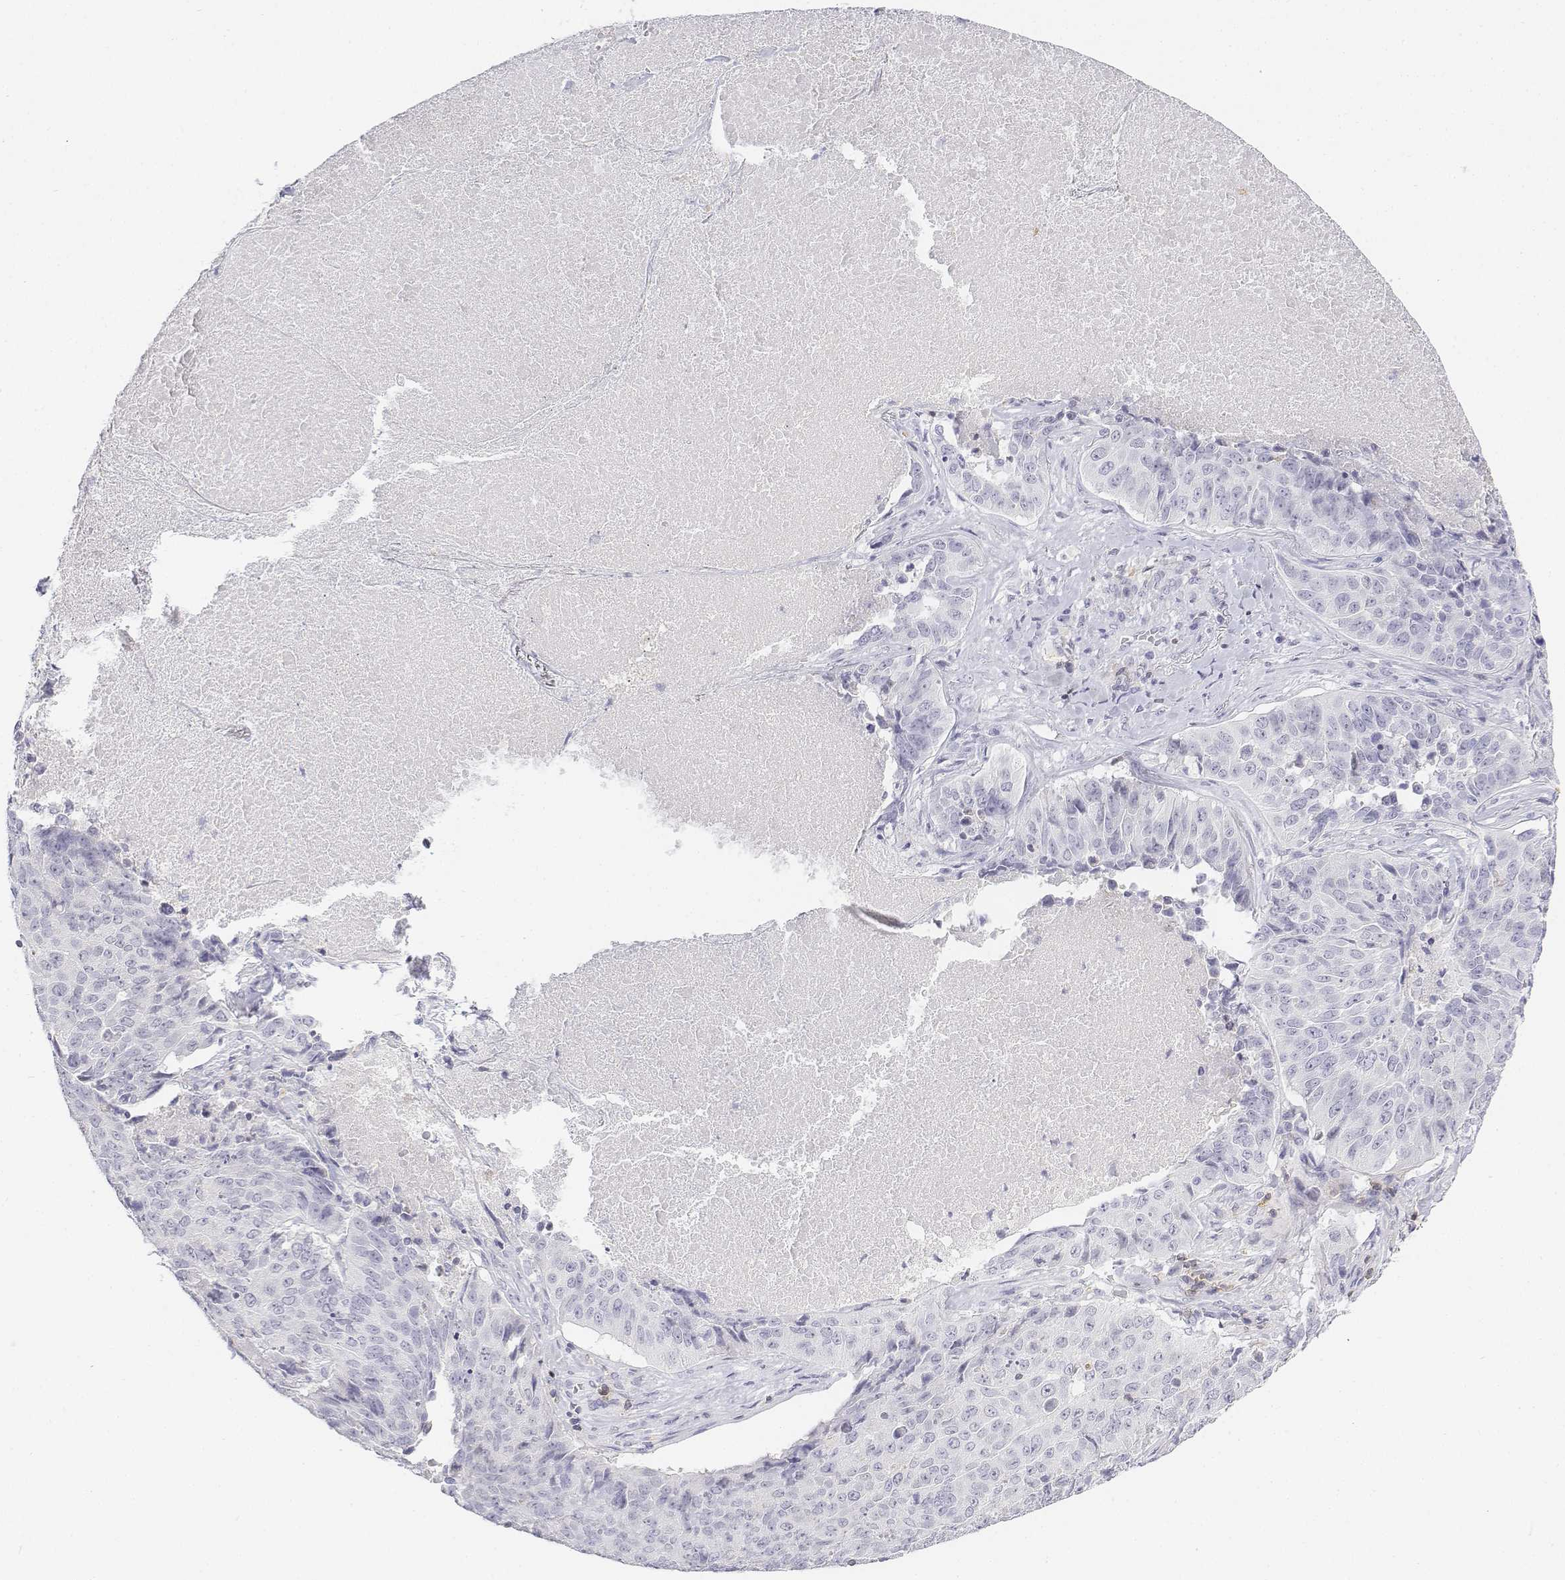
{"staining": {"intensity": "negative", "quantity": "none", "location": "none"}, "tissue": "lung cancer", "cell_type": "Tumor cells", "image_type": "cancer", "snomed": [{"axis": "morphology", "description": "Normal tissue, NOS"}, {"axis": "morphology", "description": "Squamous cell carcinoma, NOS"}, {"axis": "topography", "description": "Bronchus"}, {"axis": "topography", "description": "Lung"}], "caption": "This image is of lung squamous cell carcinoma stained with immunohistochemistry (IHC) to label a protein in brown with the nuclei are counter-stained blue. There is no expression in tumor cells.", "gene": "CD3E", "patient": {"sex": "male", "age": 64}}